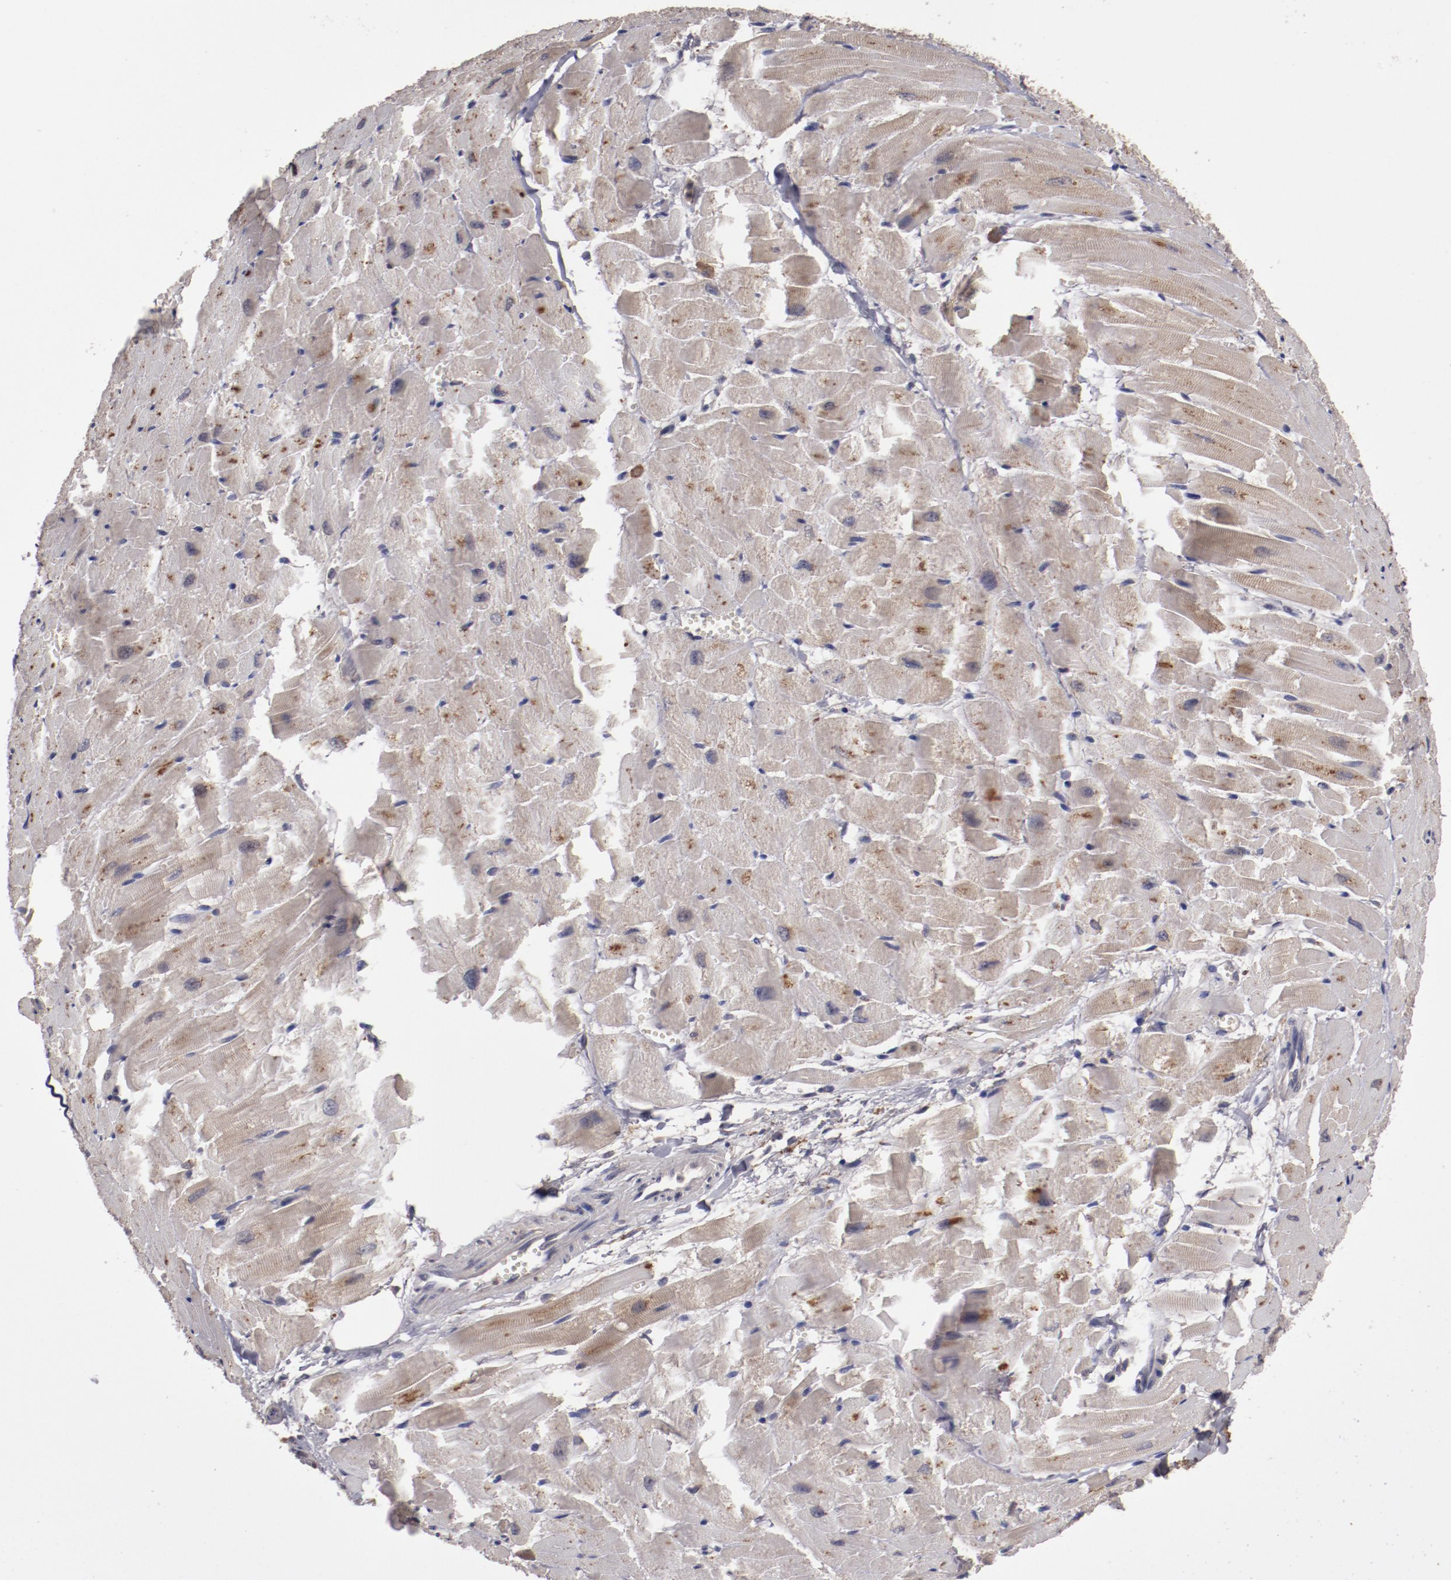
{"staining": {"intensity": "weak", "quantity": "25%-75%", "location": "cytoplasmic/membranous"}, "tissue": "heart muscle", "cell_type": "Cardiomyocytes", "image_type": "normal", "snomed": [{"axis": "morphology", "description": "Normal tissue, NOS"}, {"axis": "topography", "description": "Heart"}], "caption": "DAB (3,3'-diaminobenzidine) immunohistochemical staining of unremarkable human heart muscle exhibits weak cytoplasmic/membranous protein positivity in about 25%-75% of cardiomyocytes. (DAB IHC, brown staining for protein, blue staining for nuclei).", "gene": "CP", "patient": {"sex": "female", "age": 19}}